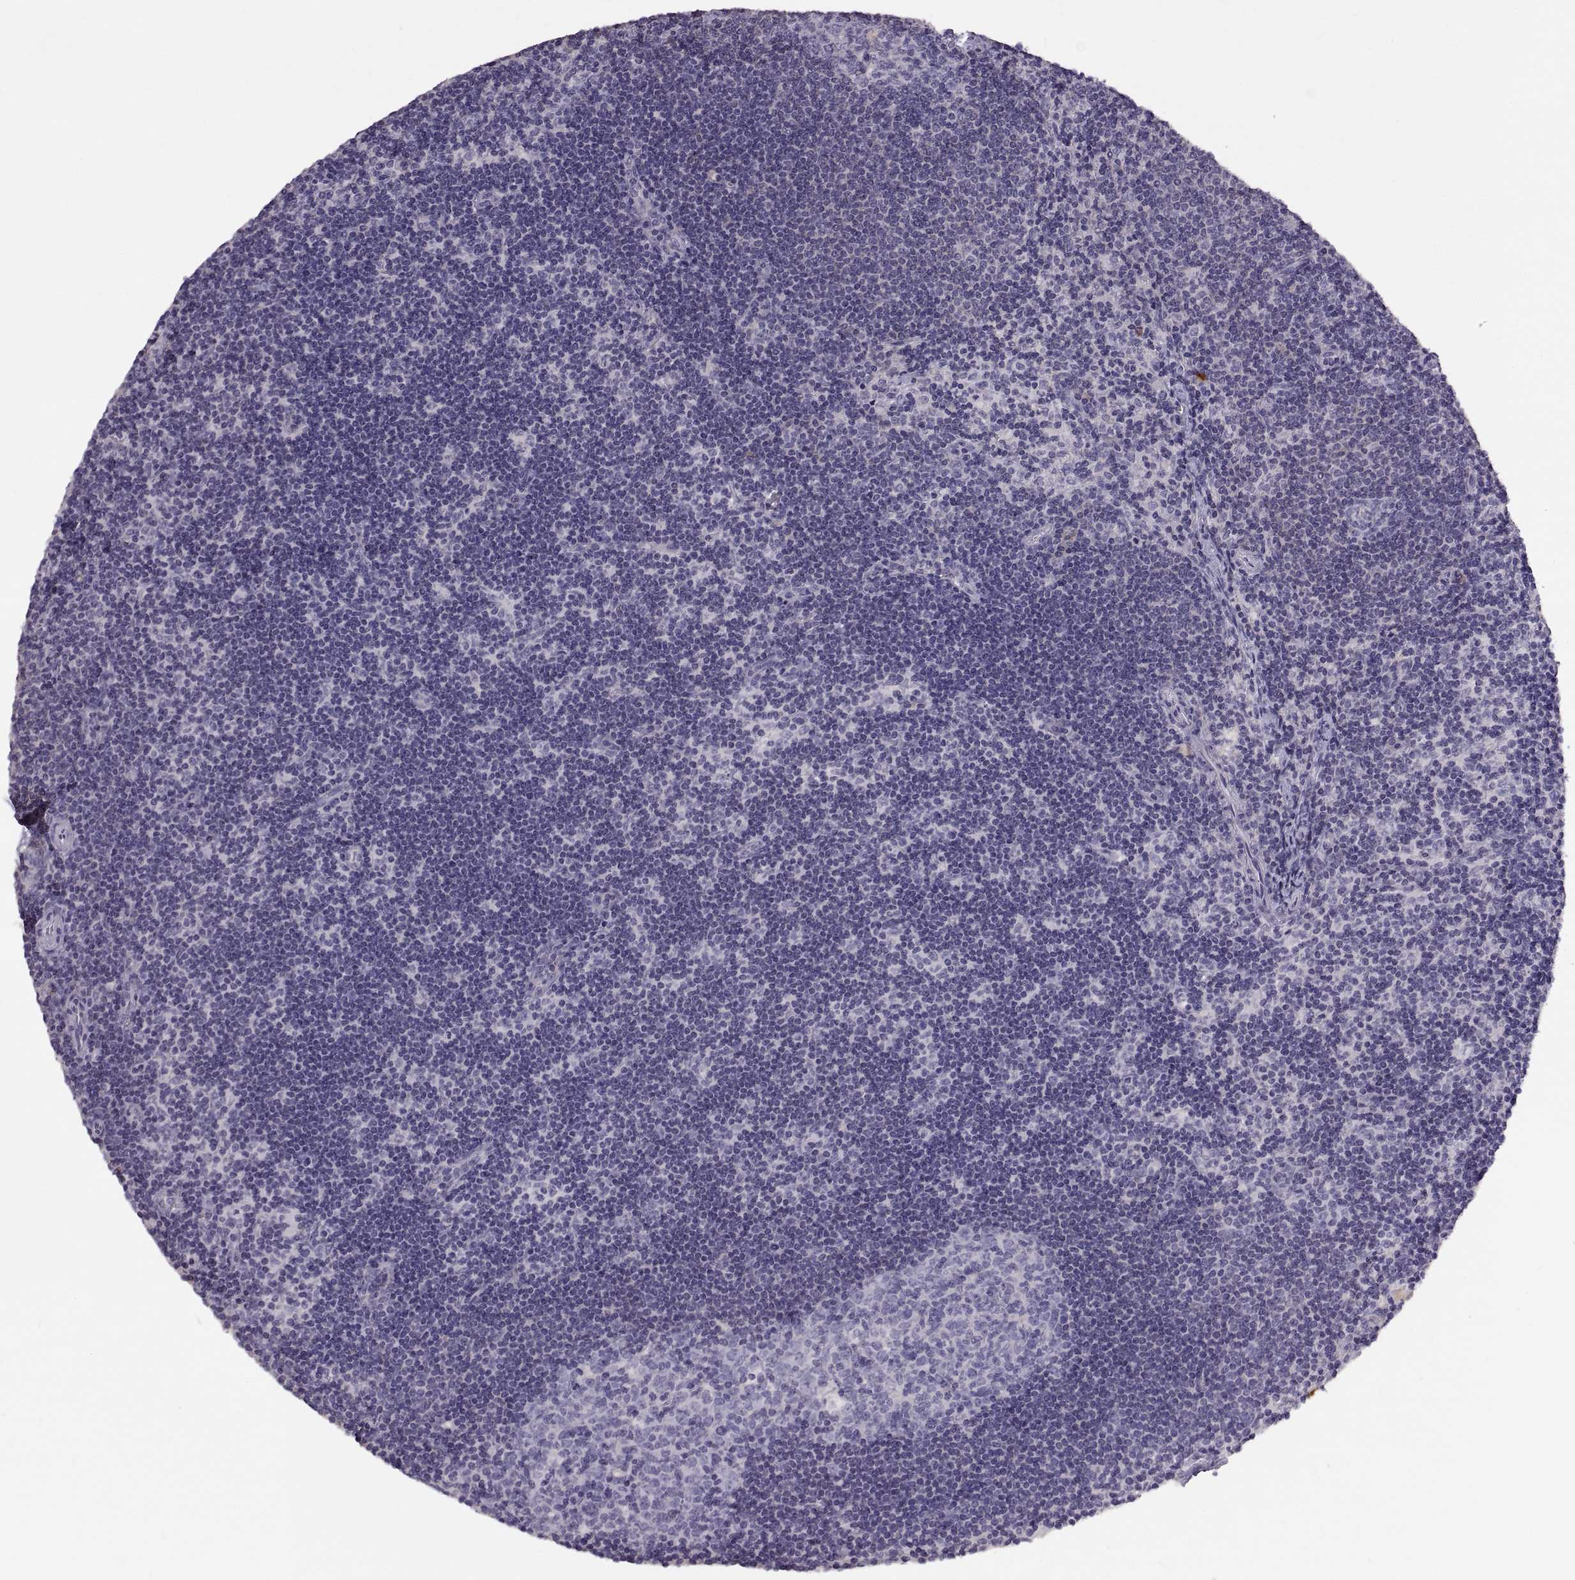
{"staining": {"intensity": "negative", "quantity": "none", "location": "none"}, "tissue": "lymph node", "cell_type": "Germinal center cells", "image_type": "normal", "snomed": [{"axis": "morphology", "description": "Normal tissue, NOS"}, {"axis": "topography", "description": "Lymph node"}], "caption": "Germinal center cells show no significant expression in unremarkable lymph node. (Immunohistochemistry, brightfield microscopy, high magnification).", "gene": "WFDC8", "patient": {"sex": "female", "age": 34}}